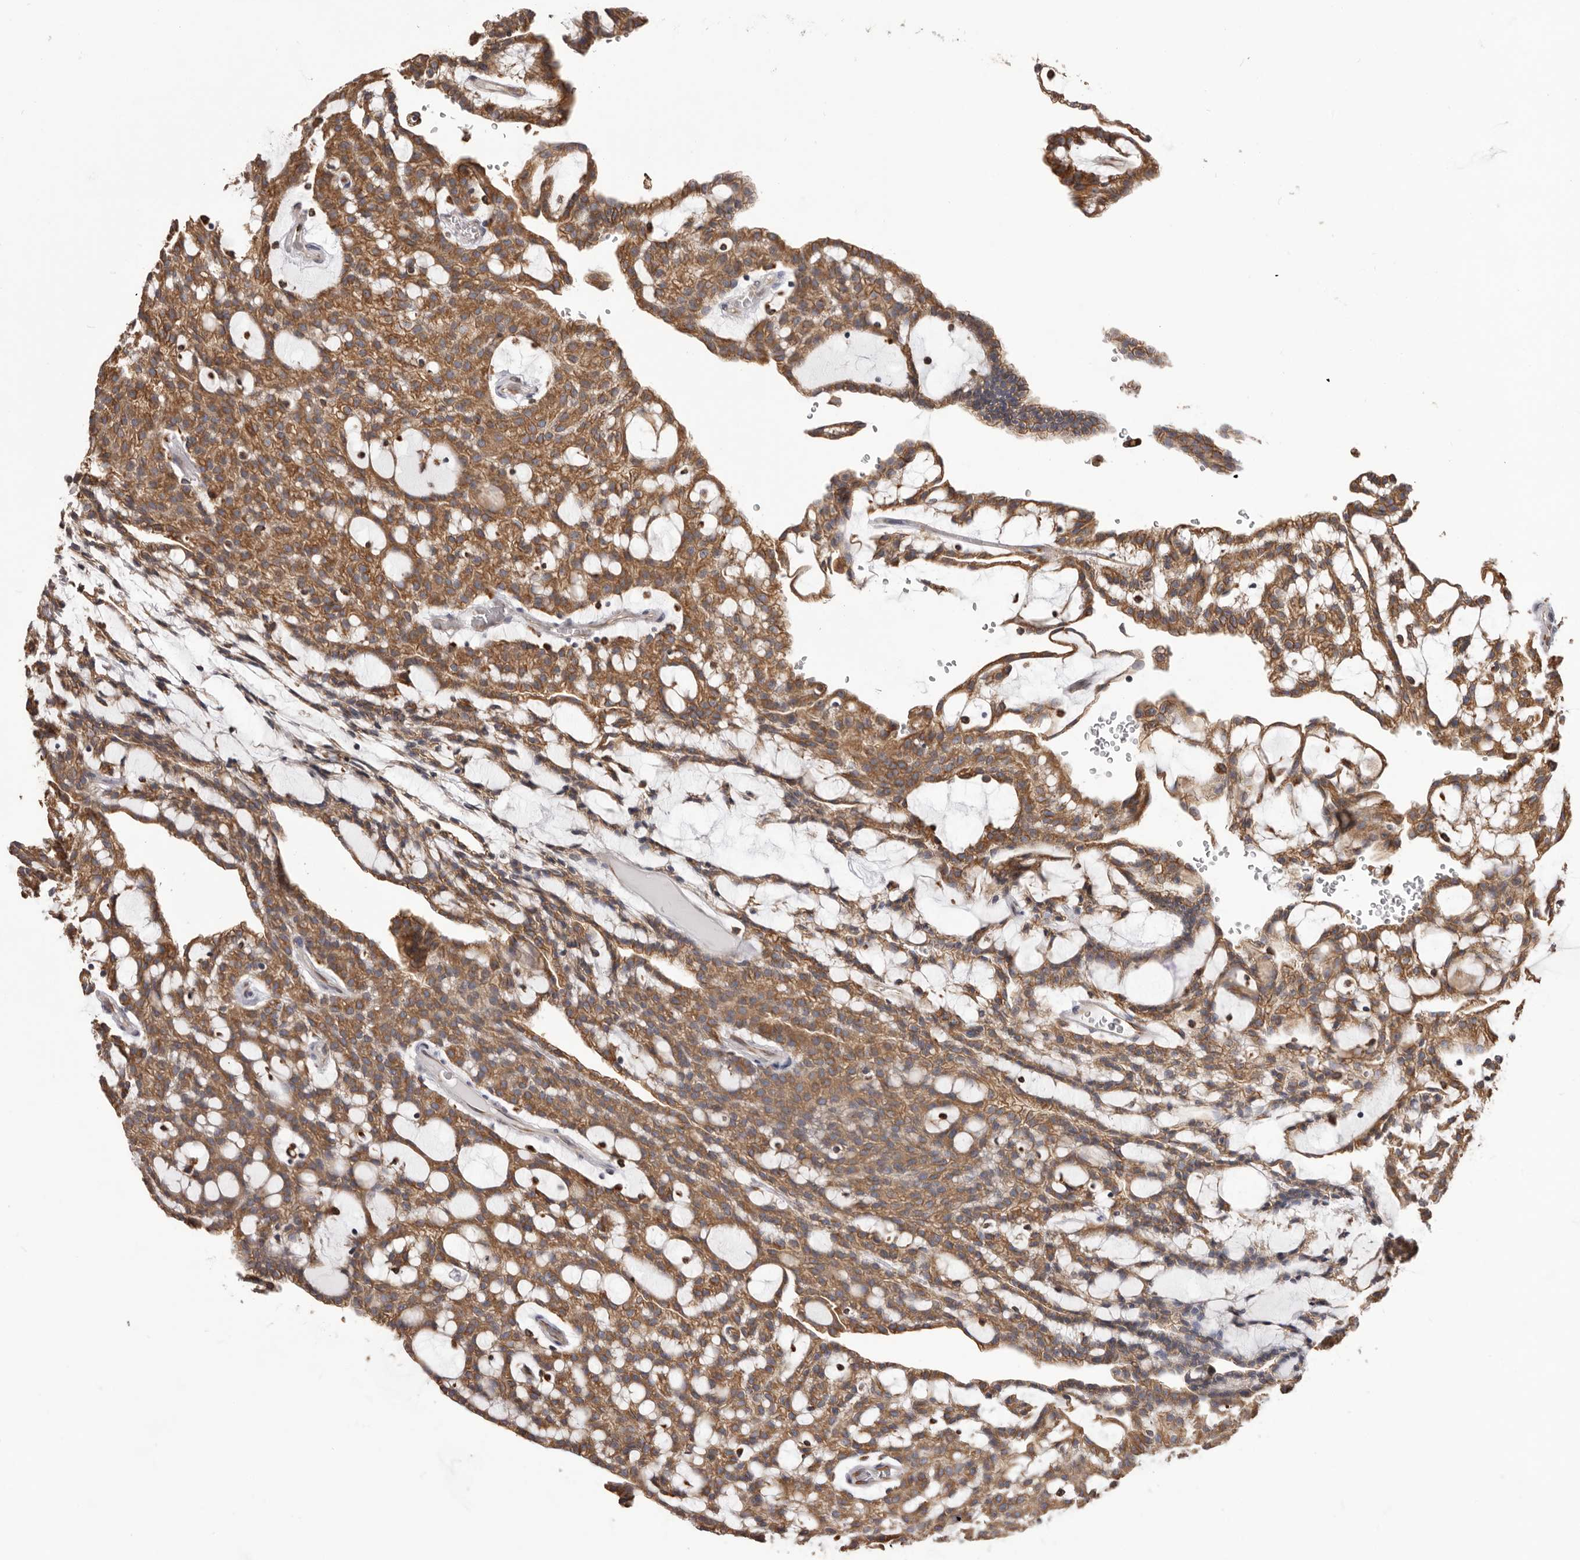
{"staining": {"intensity": "moderate", "quantity": ">75%", "location": "cytoplasmic/membranous"}, "tissue": "renal cancer", "cell_type": "Tumor cells", "image_type": "cancer", "snomed": [{"axis": "morphology", "description": "Adenocarcinoma, NOS"}, {"axis": "topography", "description": "Kidney"}], "caption": "Renal cancer stained for a protein displays moderate cytoplasmic/membranous positivity in tumor cells.", "gene": "QRSL1", "patient": {"sex": "male", "age": 63}}